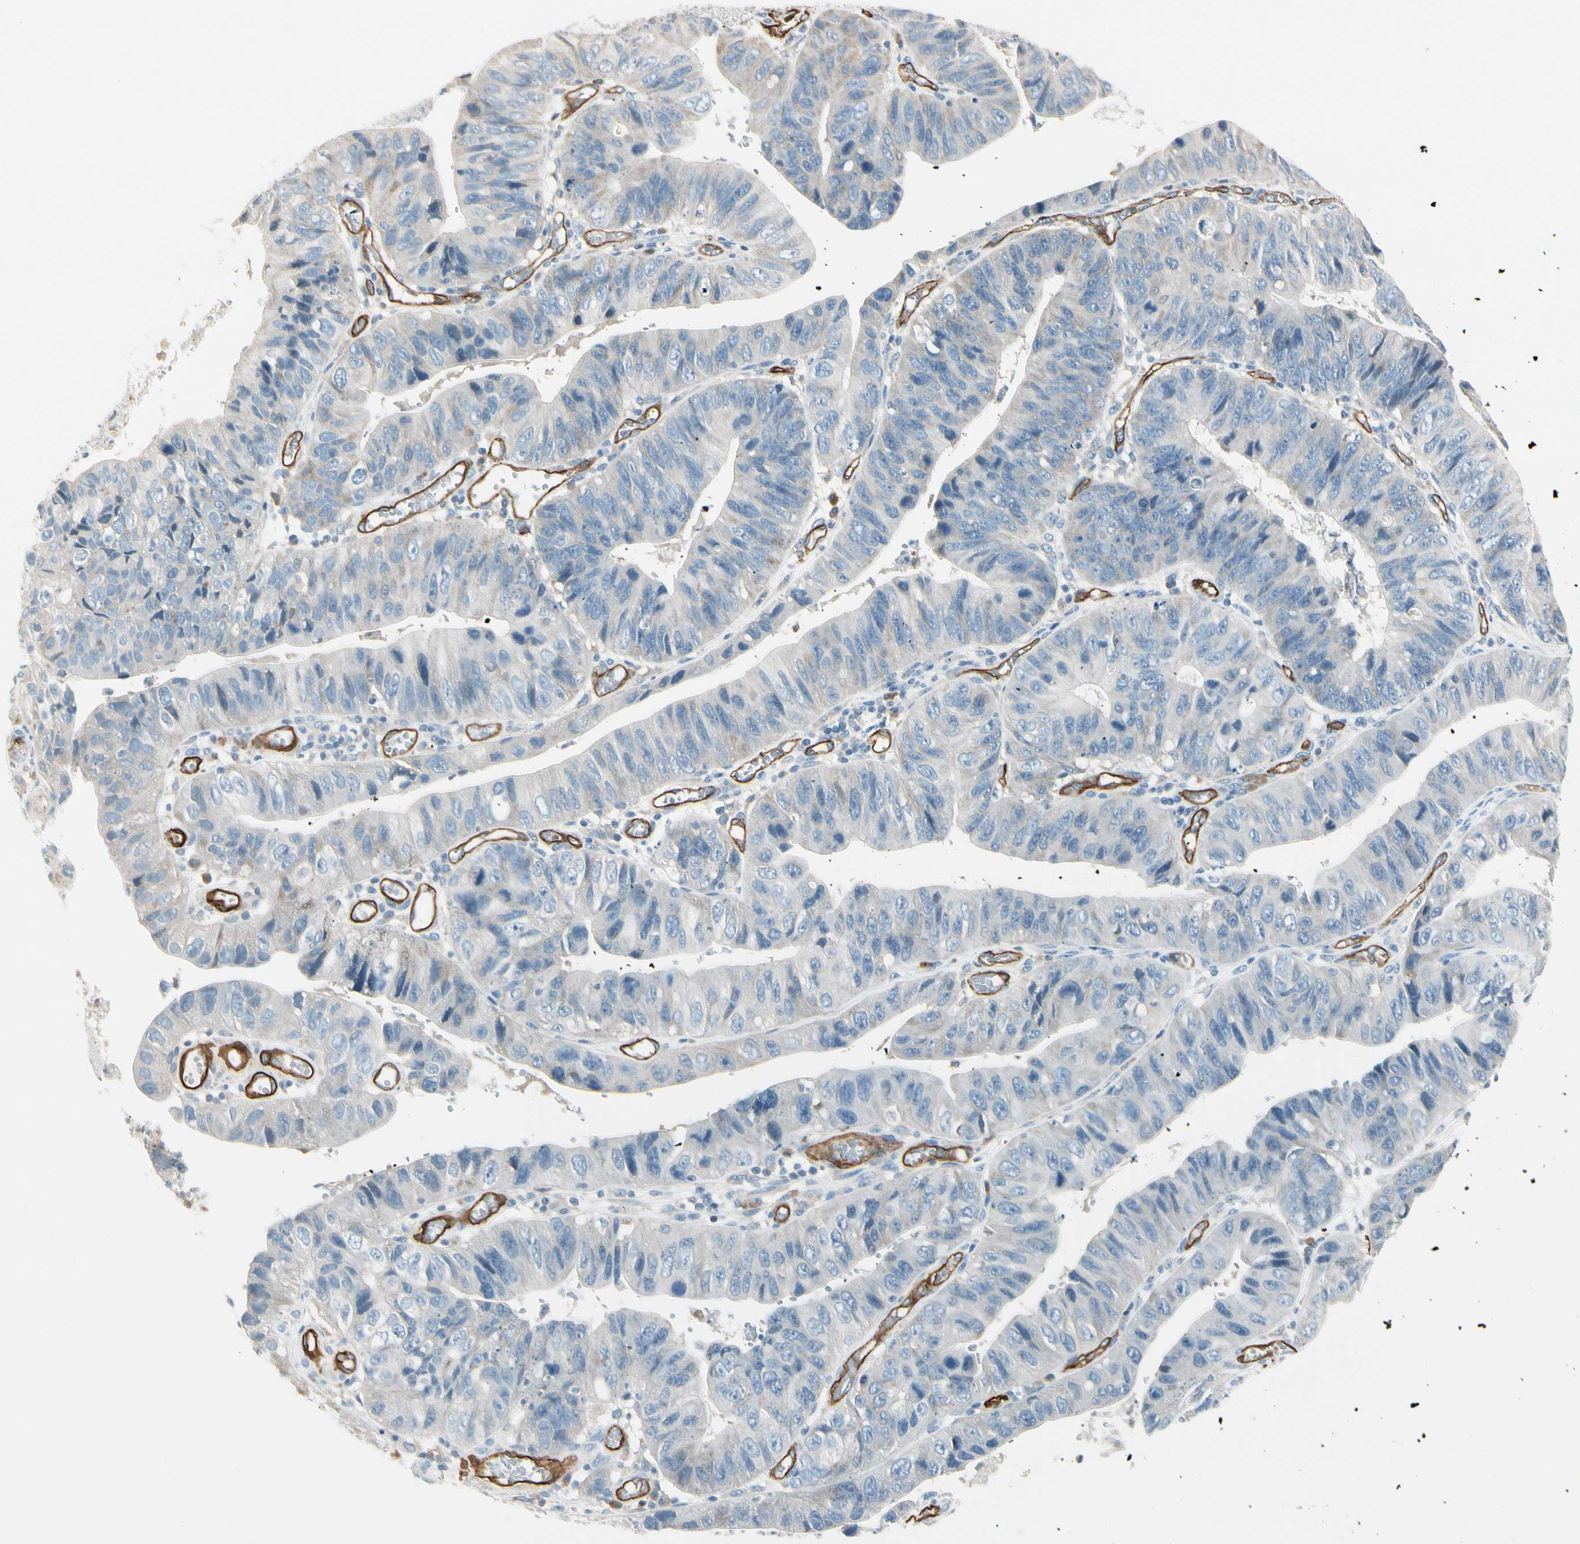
{"staining": {"intensity": "weak", "quantity": "<25%", "location": "cytoplasmic/membranous"}, "tissue": "stomach cancer", "cell_type": "Tumor cells", "image_type": "cancer", "snomed": [{"axis": "morphology", "description": "Adenocarcinoma, NOS"}, {"axis": "topography", "description": "Stomach"}], "caption": "Tumor cells show no significant staining in stomach cancer.", "gene": "CD93", "patient": {"sex": "male", "age": 59}}